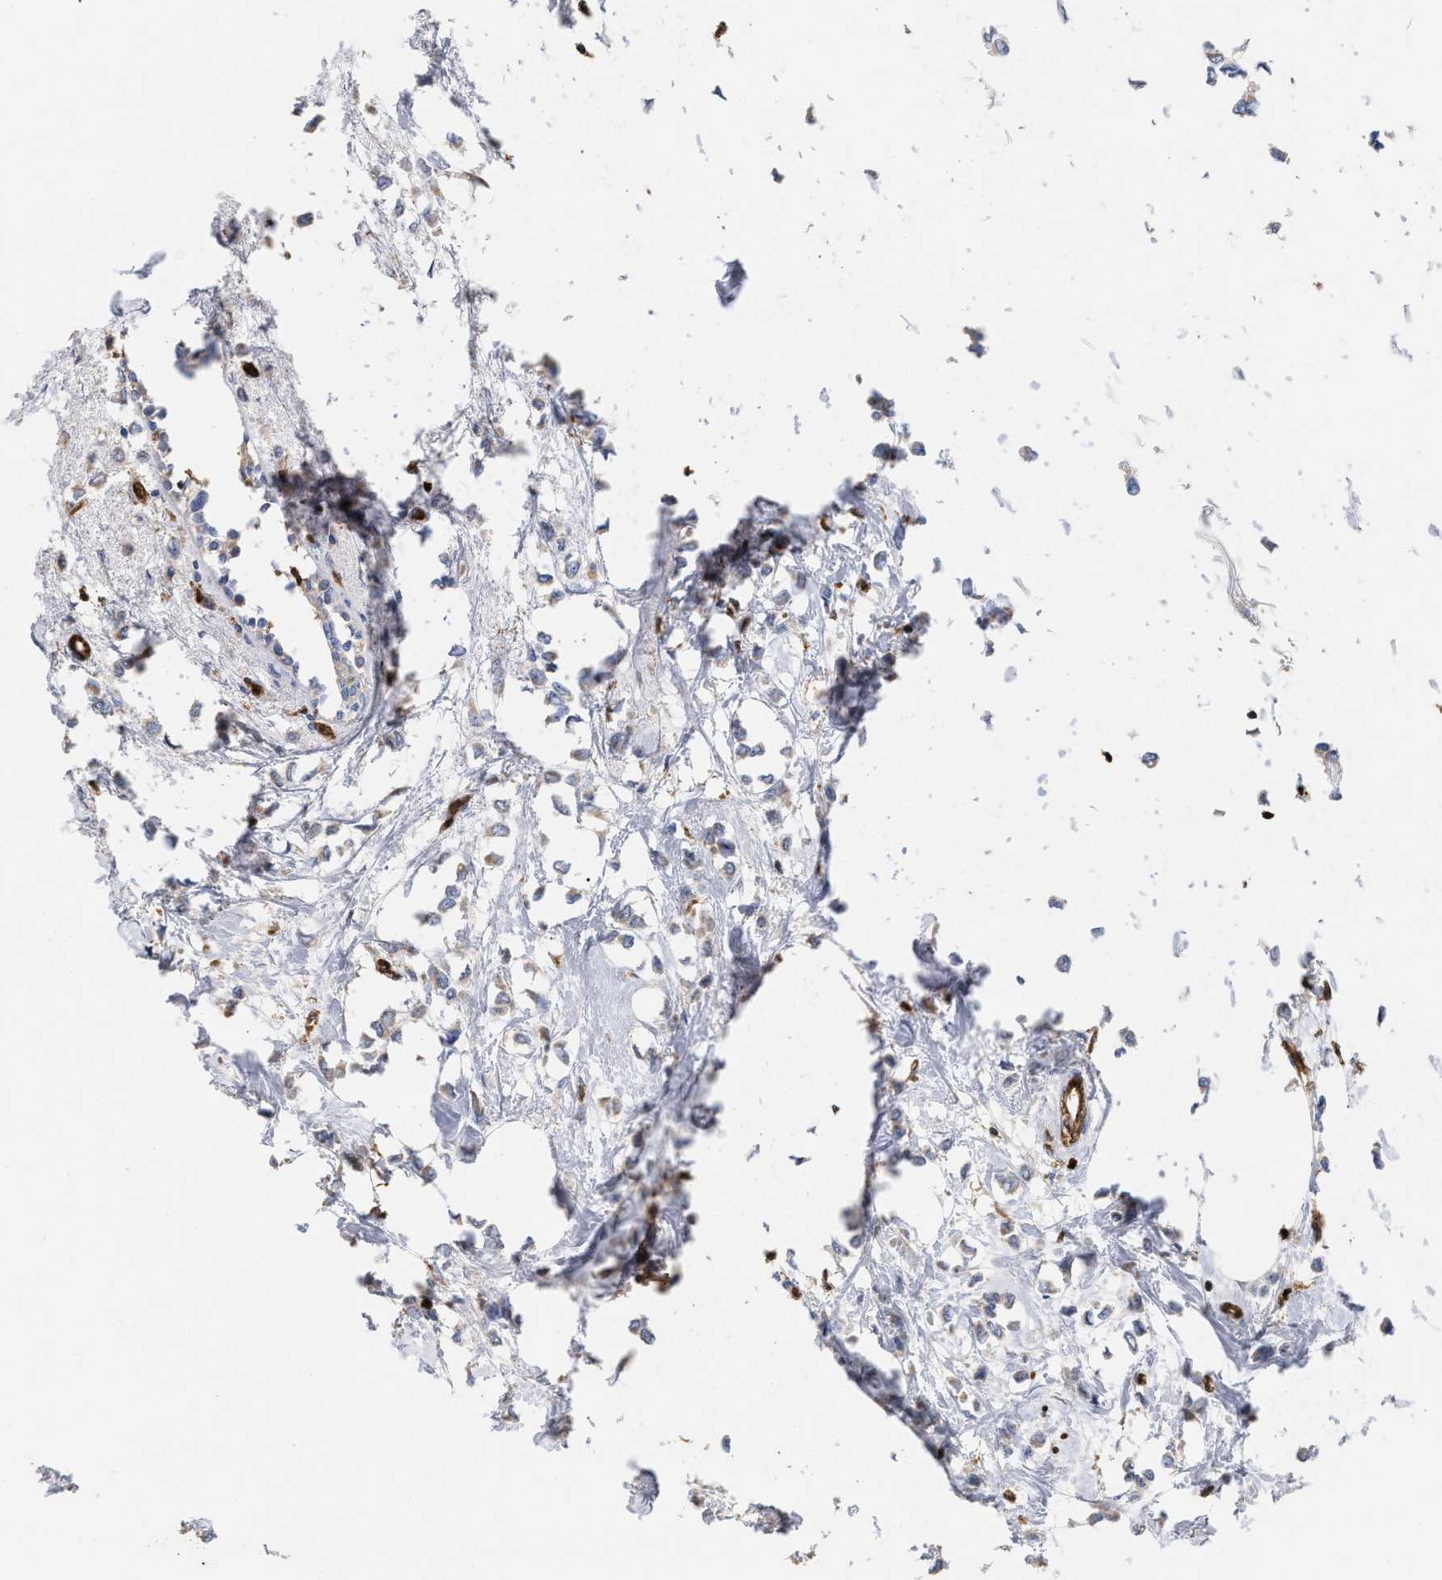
{"staining": {"intensity": "weak", "quantity": "<25%", "location": "cytoplasmic/membranous"}, "tissue": "breast cancer", "cell_type": "Tumor cells", "image_type": "cancer", "snomed": [{"axis": "morphology", "description": "Lobular carcinoma"}, {"axis": "topography", "description": "Breast"}], "caption": "This is an IHC histopathology image of human breast cancer. There is no expression in tumor cells.", "gene": "GIMAP4", "patient": {"sex": "female", "age": 51}}